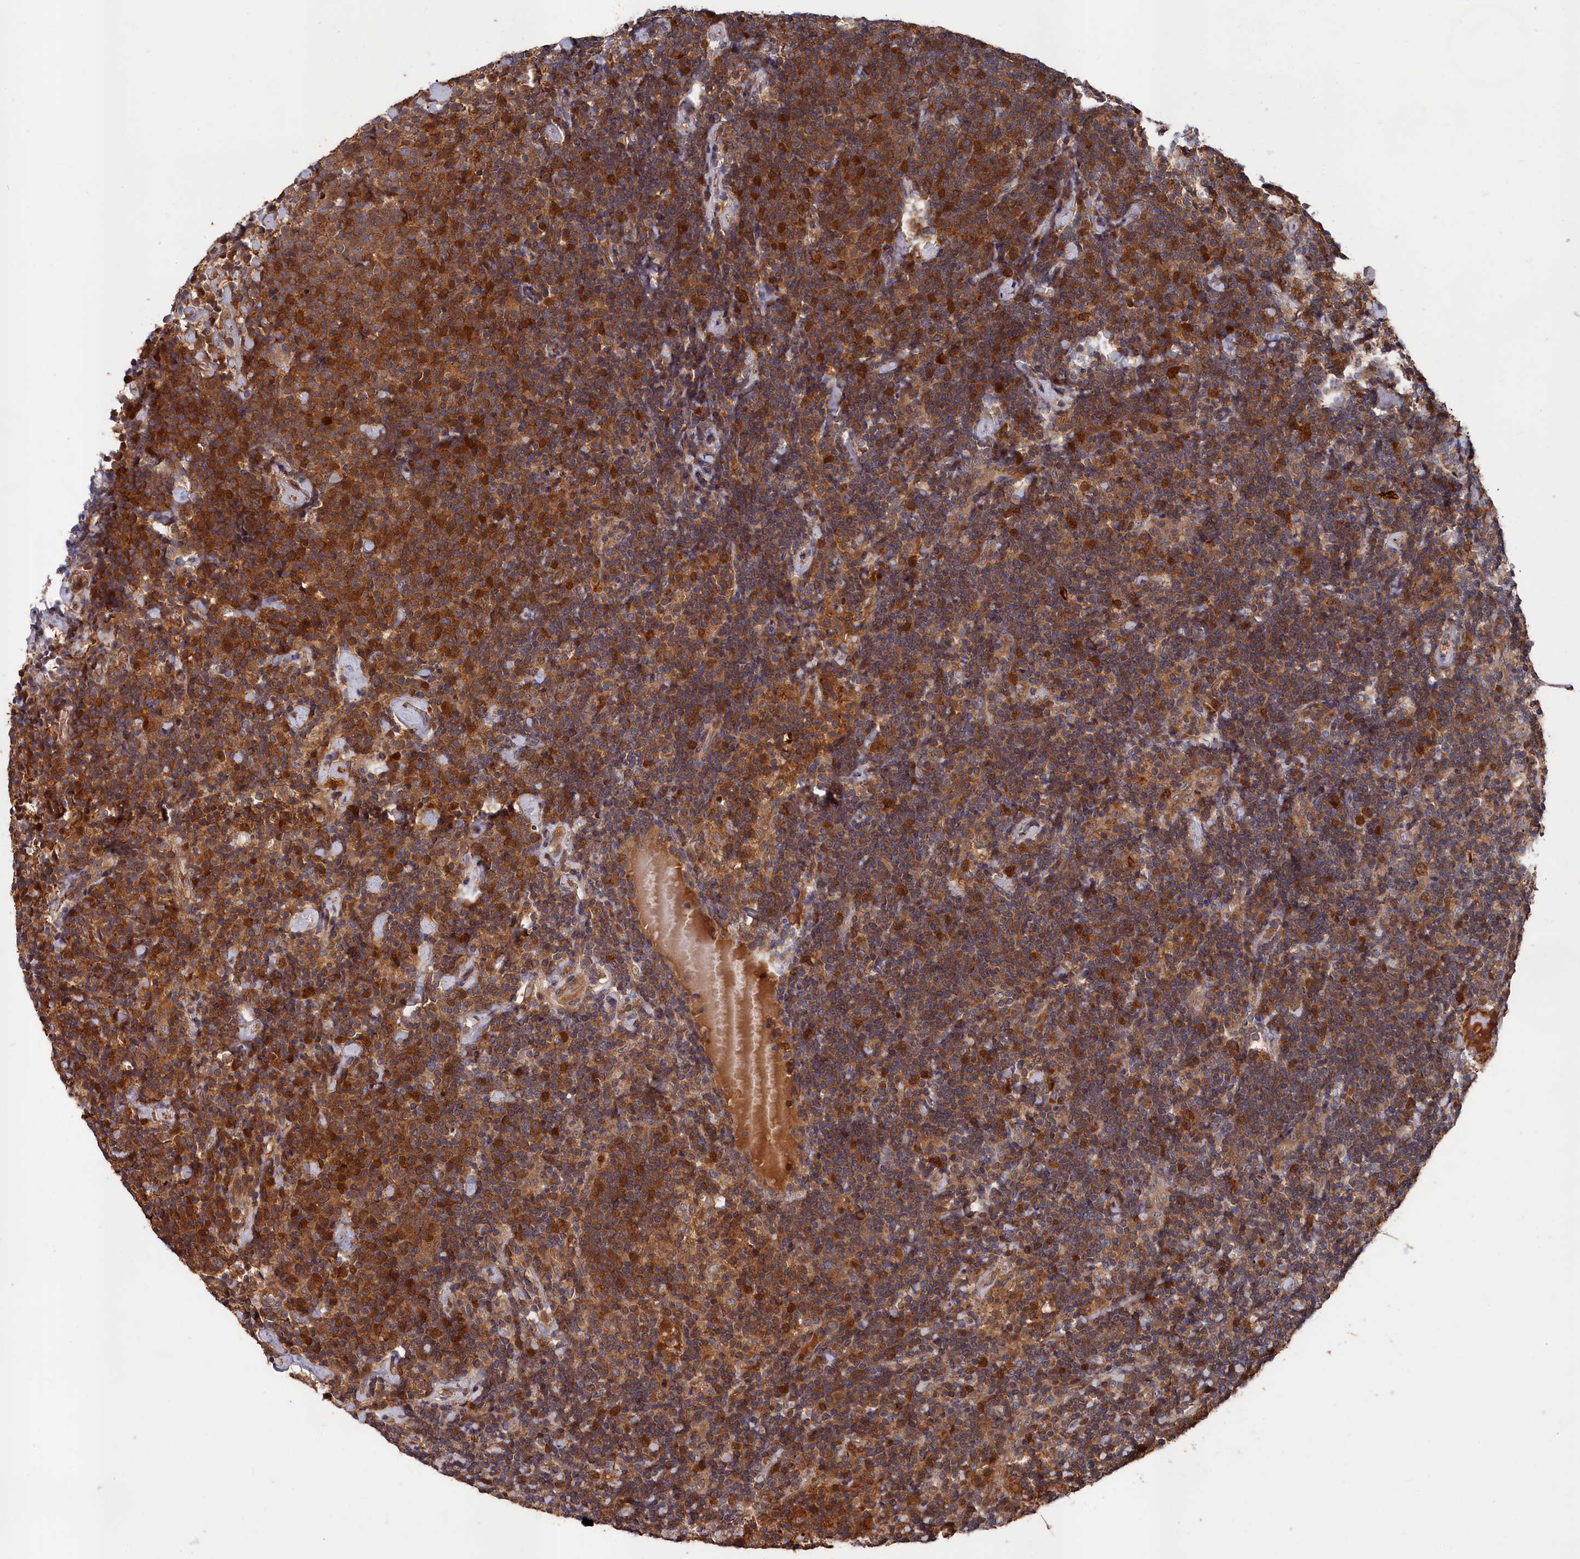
{"staining": {"intensity": "strong", "quantity": "25%-75%", "location": "cytoplasmic/membranous"}, "tissue": "lymphoma", "cell_type": "Tumor cells", "image_type": "cancer", "snomed": [{"axis": "morphology", "description": "Malignant lymphoma, non-Hodgkin's type, High grade"}, {"axis": "topography", "description": "Lymph node"}], "caption": "An immunohistochemistry image of tumor tissue is shown. Protein staining in brown labels strong cytoplasmic/membranous positivity in lymphoma within tumor cells.", "gene": "RMI2", "patient": {"sex": "male", "age": 61}}